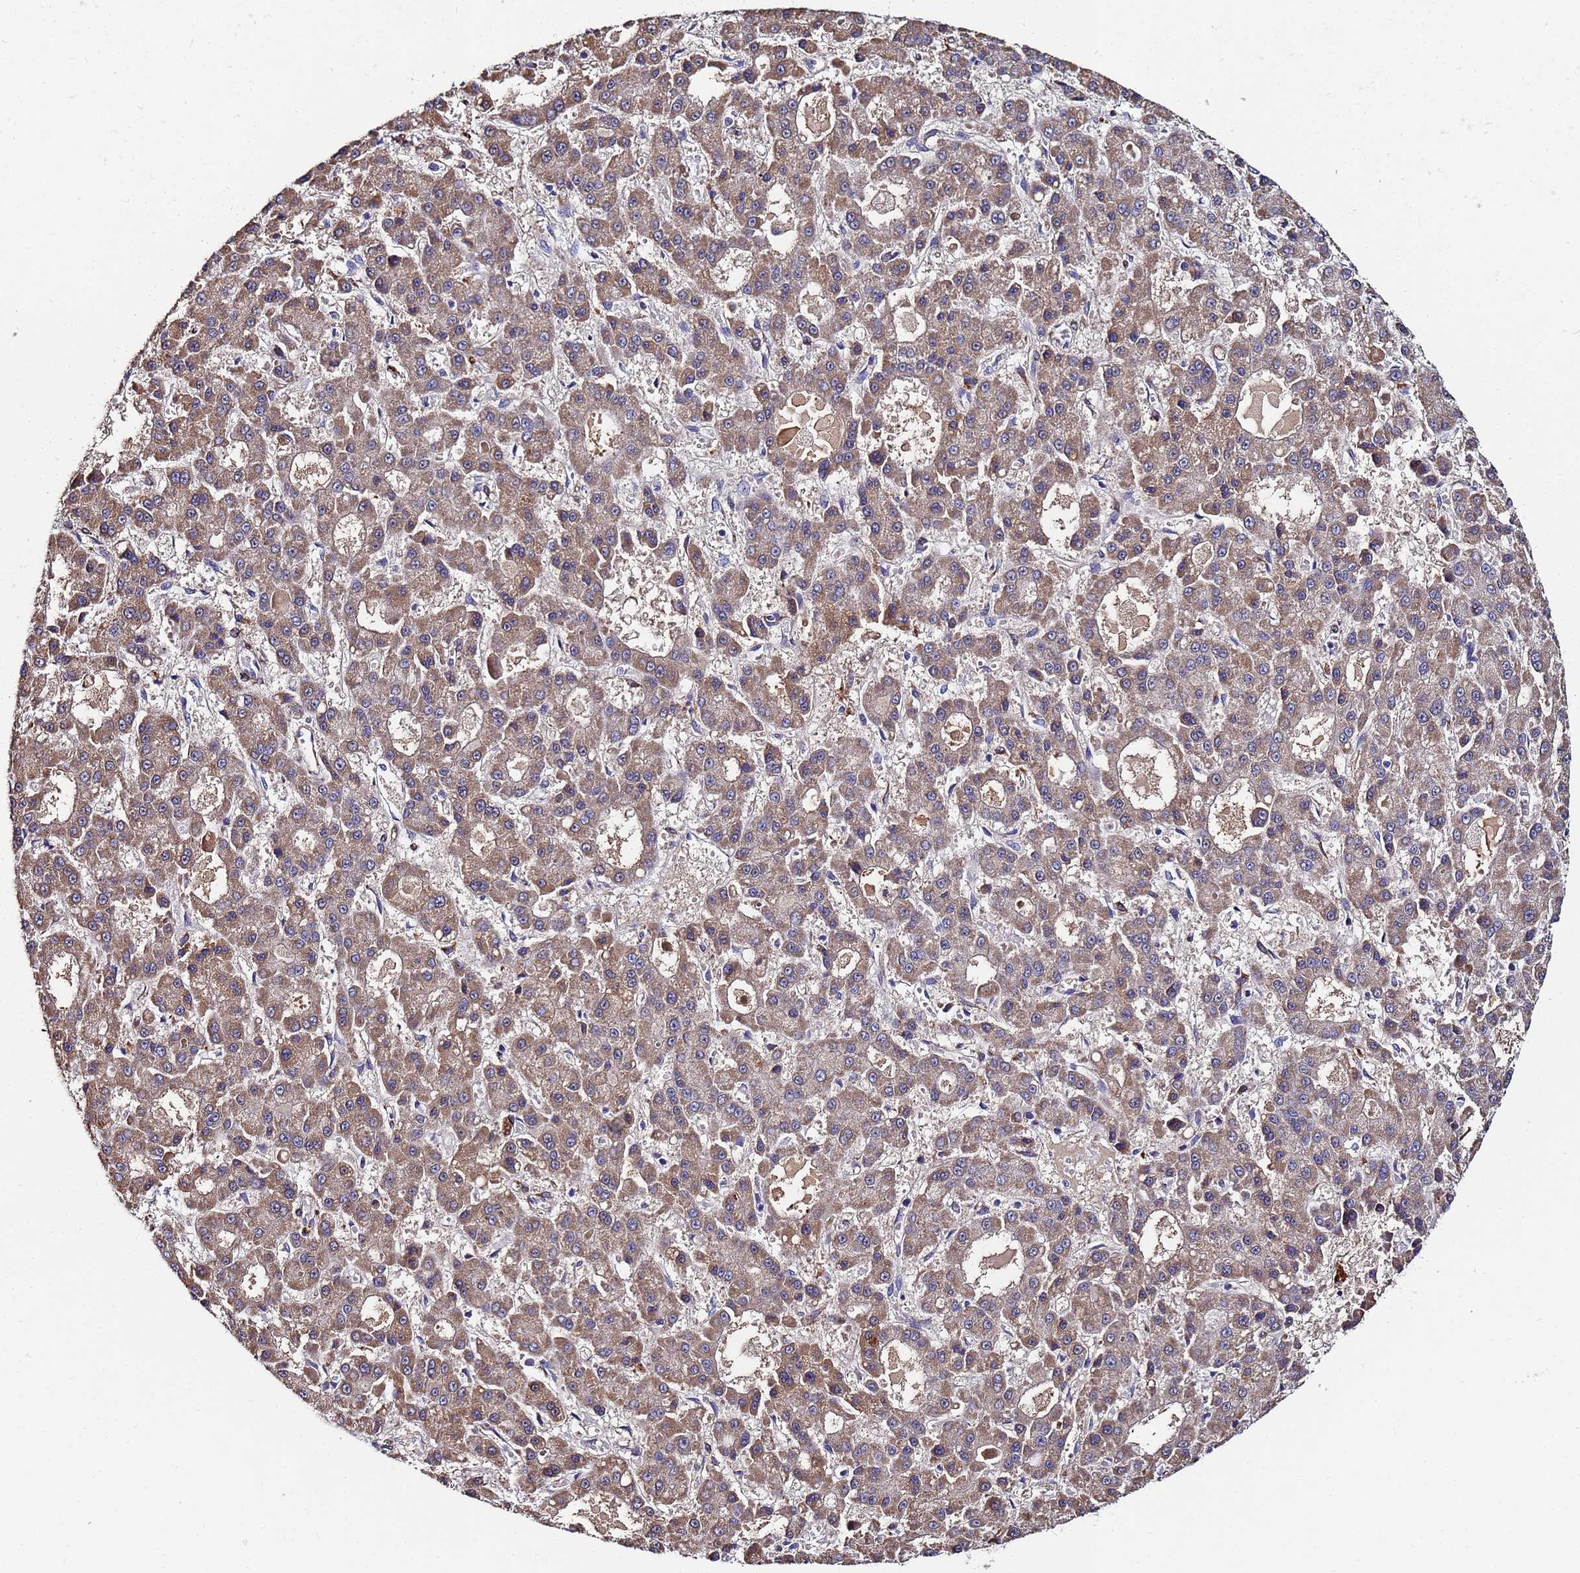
{"staining": {"intensity": "moderate", "quantity": ">75%", "location": "cytoplasmic/membranous"}, "tissue": "liver cancer", "cell_type": "Tumor cells", "image_type": "cancer", "snomed": [{"axis": "morphology", "description": "Carcinoma, Hepatocellular, NOS"}, {"axis": "topography", "description": "Liver"}], "caption": "Protein staining reveals moderate cytoplasmic/membranous positivity in about >75% of tumor cells in liver cancer.", "gene": "C5orf34", "patient": {"sex": "male", "age": 70}}